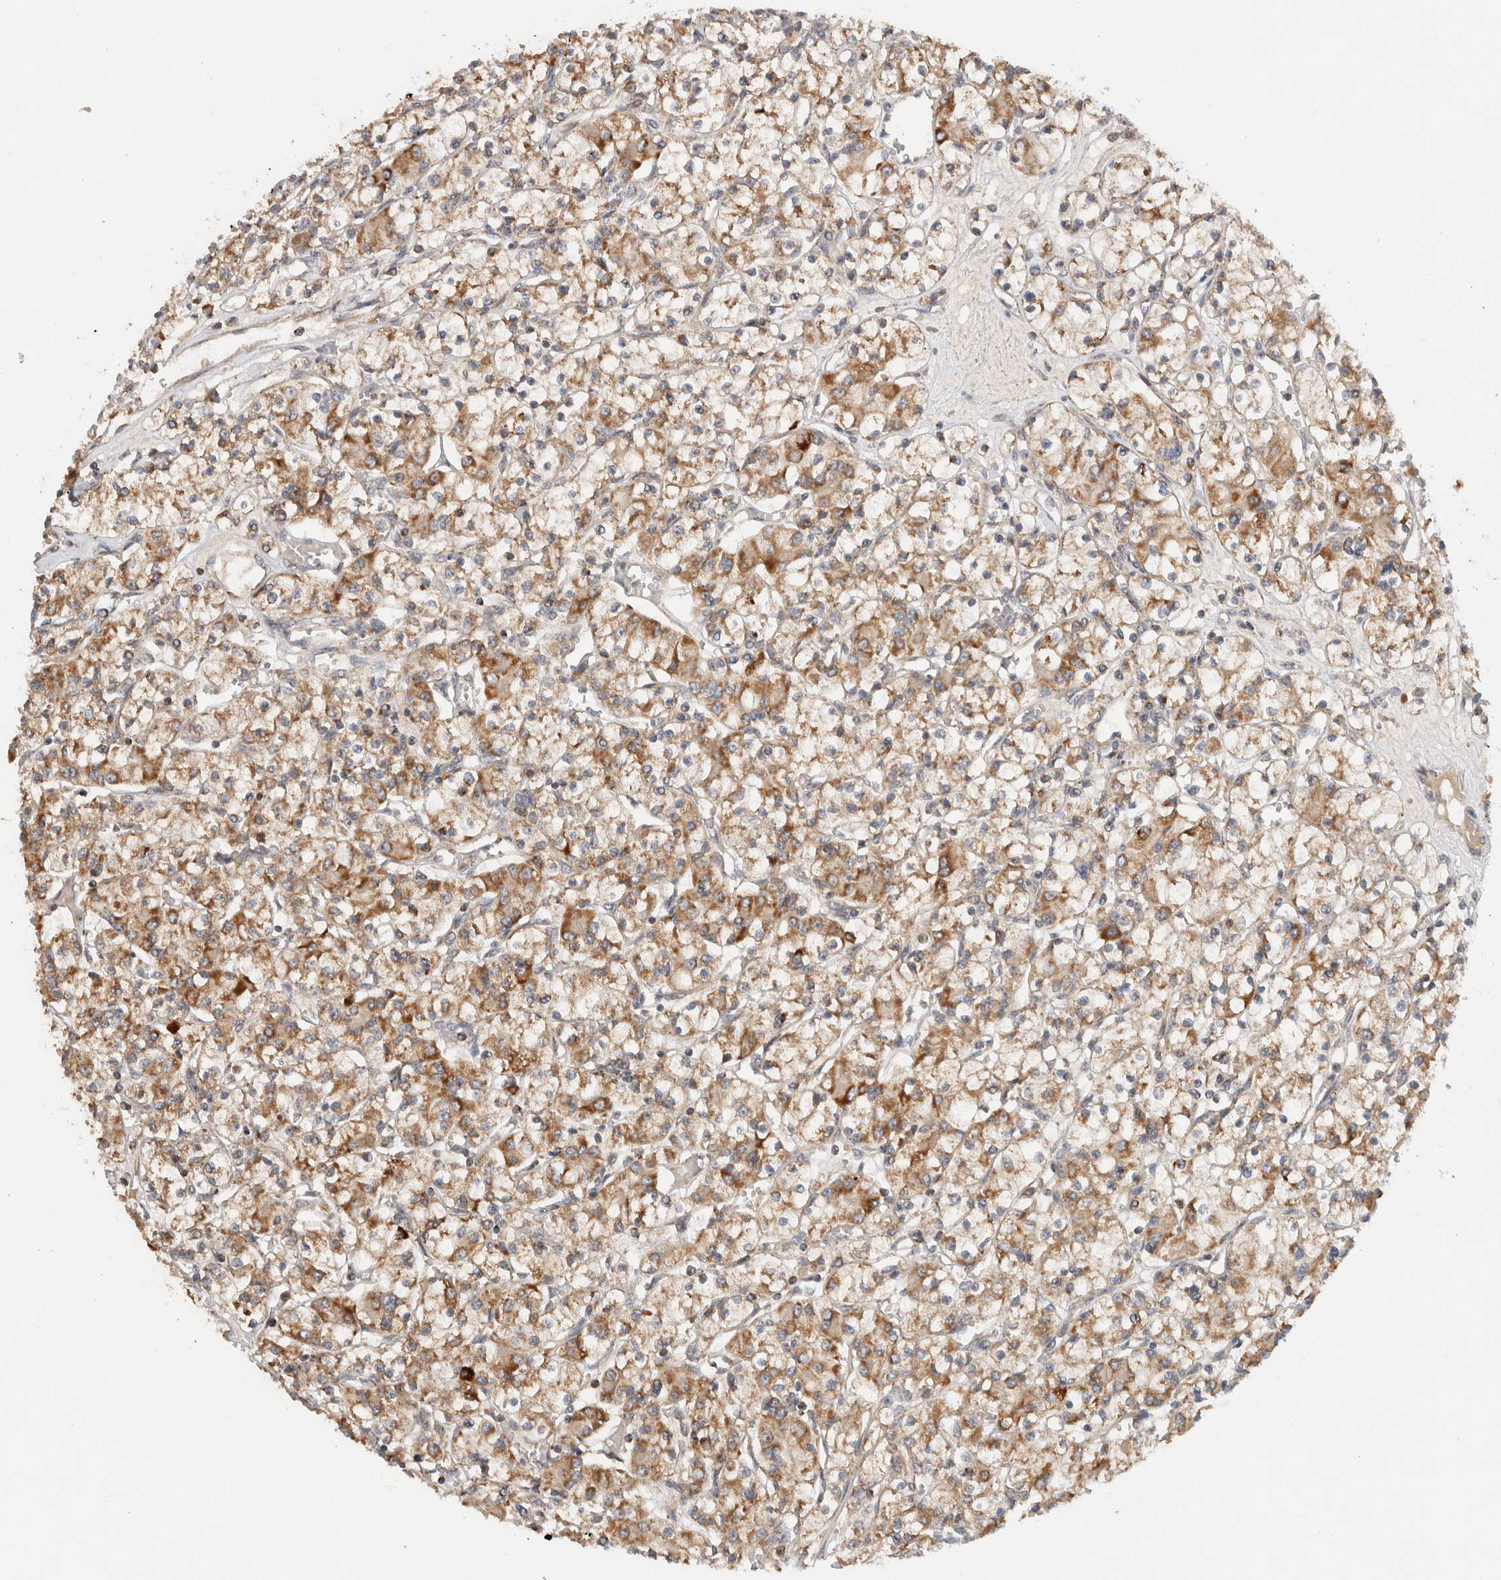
{"staining": {"intensity": "moderate", "quantity": ">75%", "location": "cytoplasmic/membranous"}, "tissue": "renal cancer", "cell_type": "Tumor cells", "image_type": "cancer", "snomed": [{"axis": "morphology", "description": "Adenocarcinoma, NOS"}, {"axis": "topography", "description": "Kidney"}], "caption": "A medium amount of moderate cytoplasmic/membranous positivity is identified in about >75% of tumor cells in renal cancer tissue.", "gene": "AMPD1", "patient": {"sex": "female", "age": 59}}